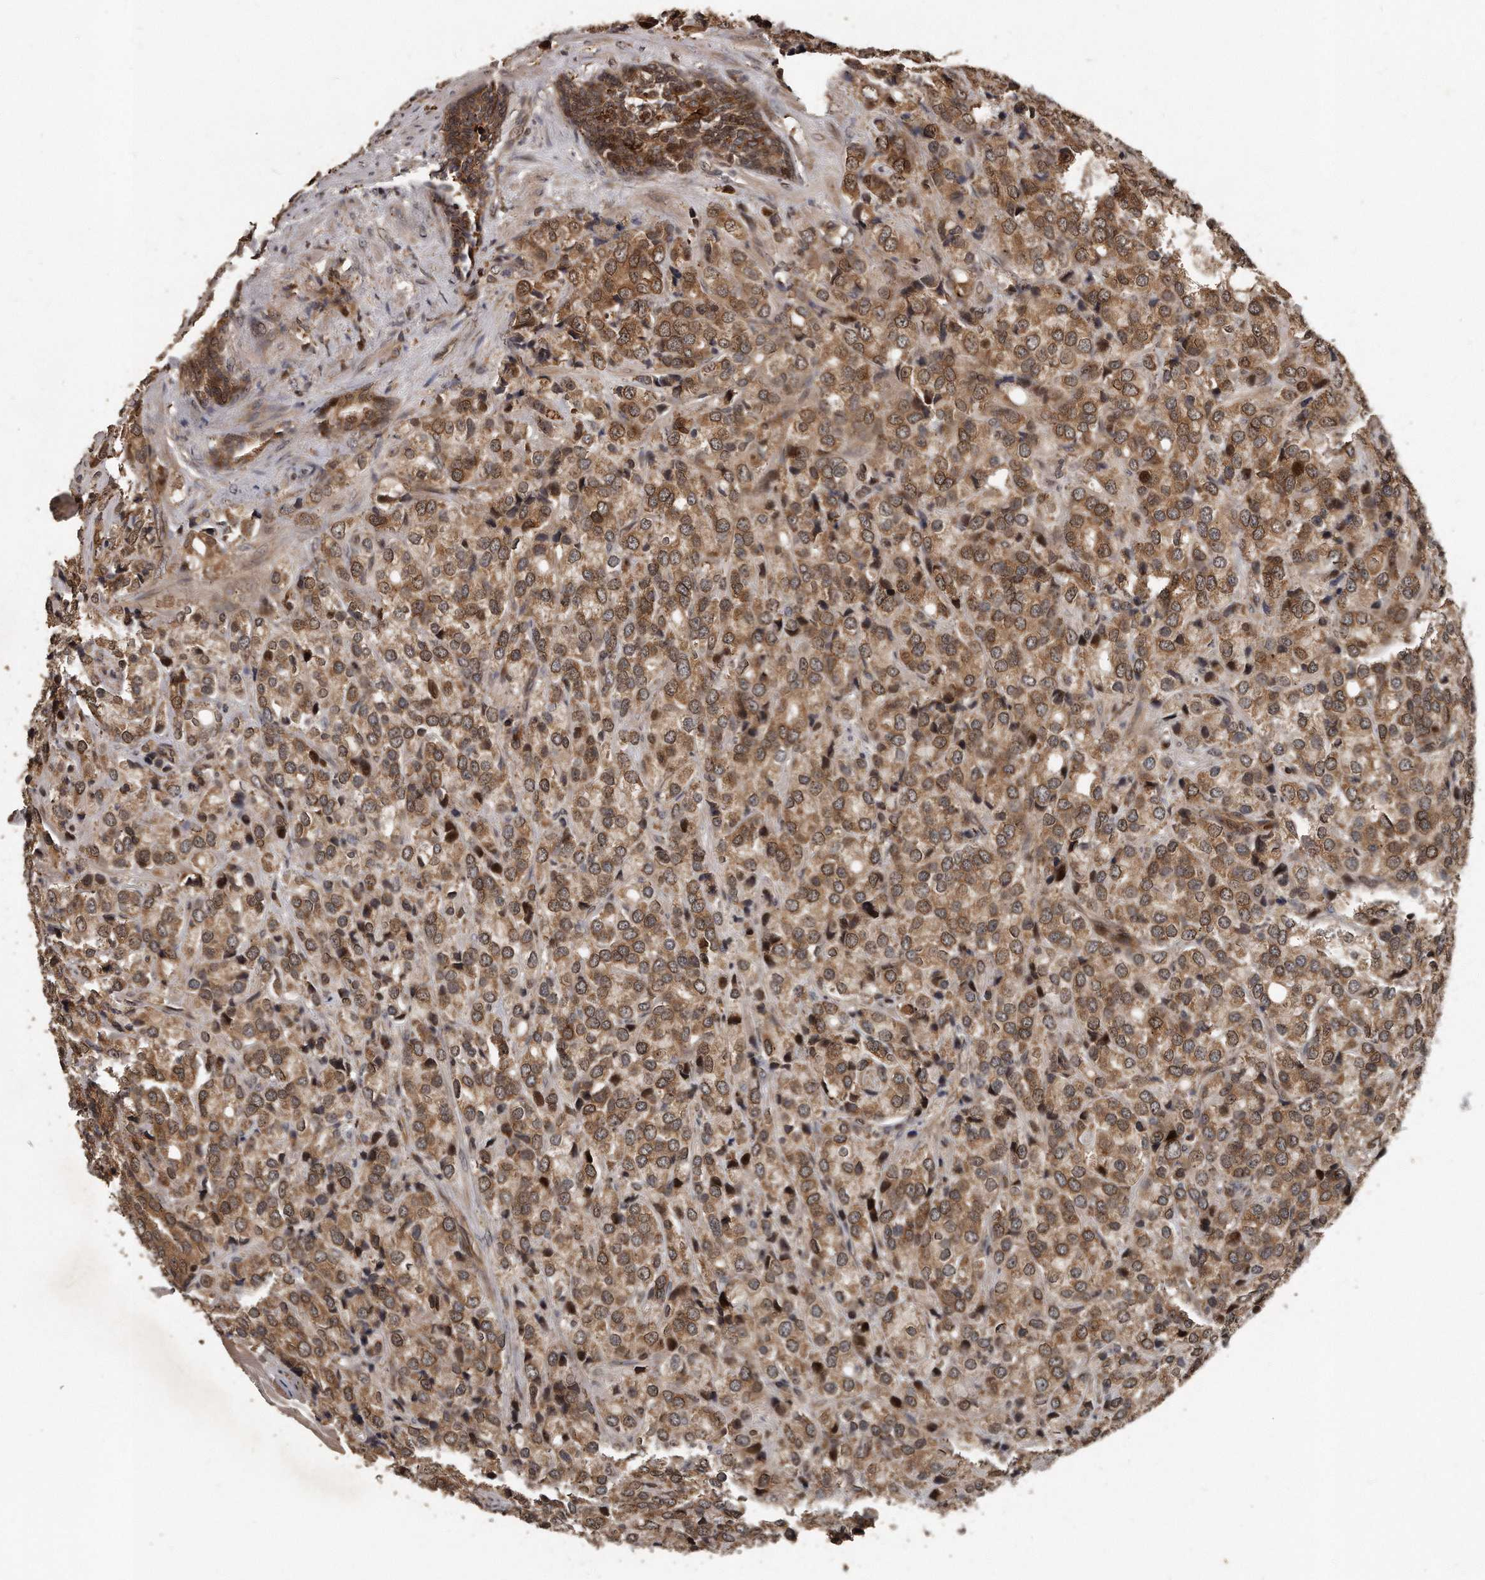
{"staining": {"intensity": "moderate", "quantity": ">75%", "location": "cytoplasmic/membranous"}, "tissue": "prostate cancer", "cell_type": "Tumor cells", "image_type": "cancer", "snomed": [{"axis": "morphology", "description": "Adenocarcinoma, Medium grade"}, {"axis": "topography", "description": "Prostate"}], "caption": "Adenocarcinoma (medium-grade) (prostate) stained with DAB (3,3'-diaminobenzidine) immunohistochemistry (IHC) reveals medium levels of moderate cytoplasmic/membranous positivity in about >75% of tumor cells.", "gene": "GCH1", "patient": {"sex": "male", "age": 70}}